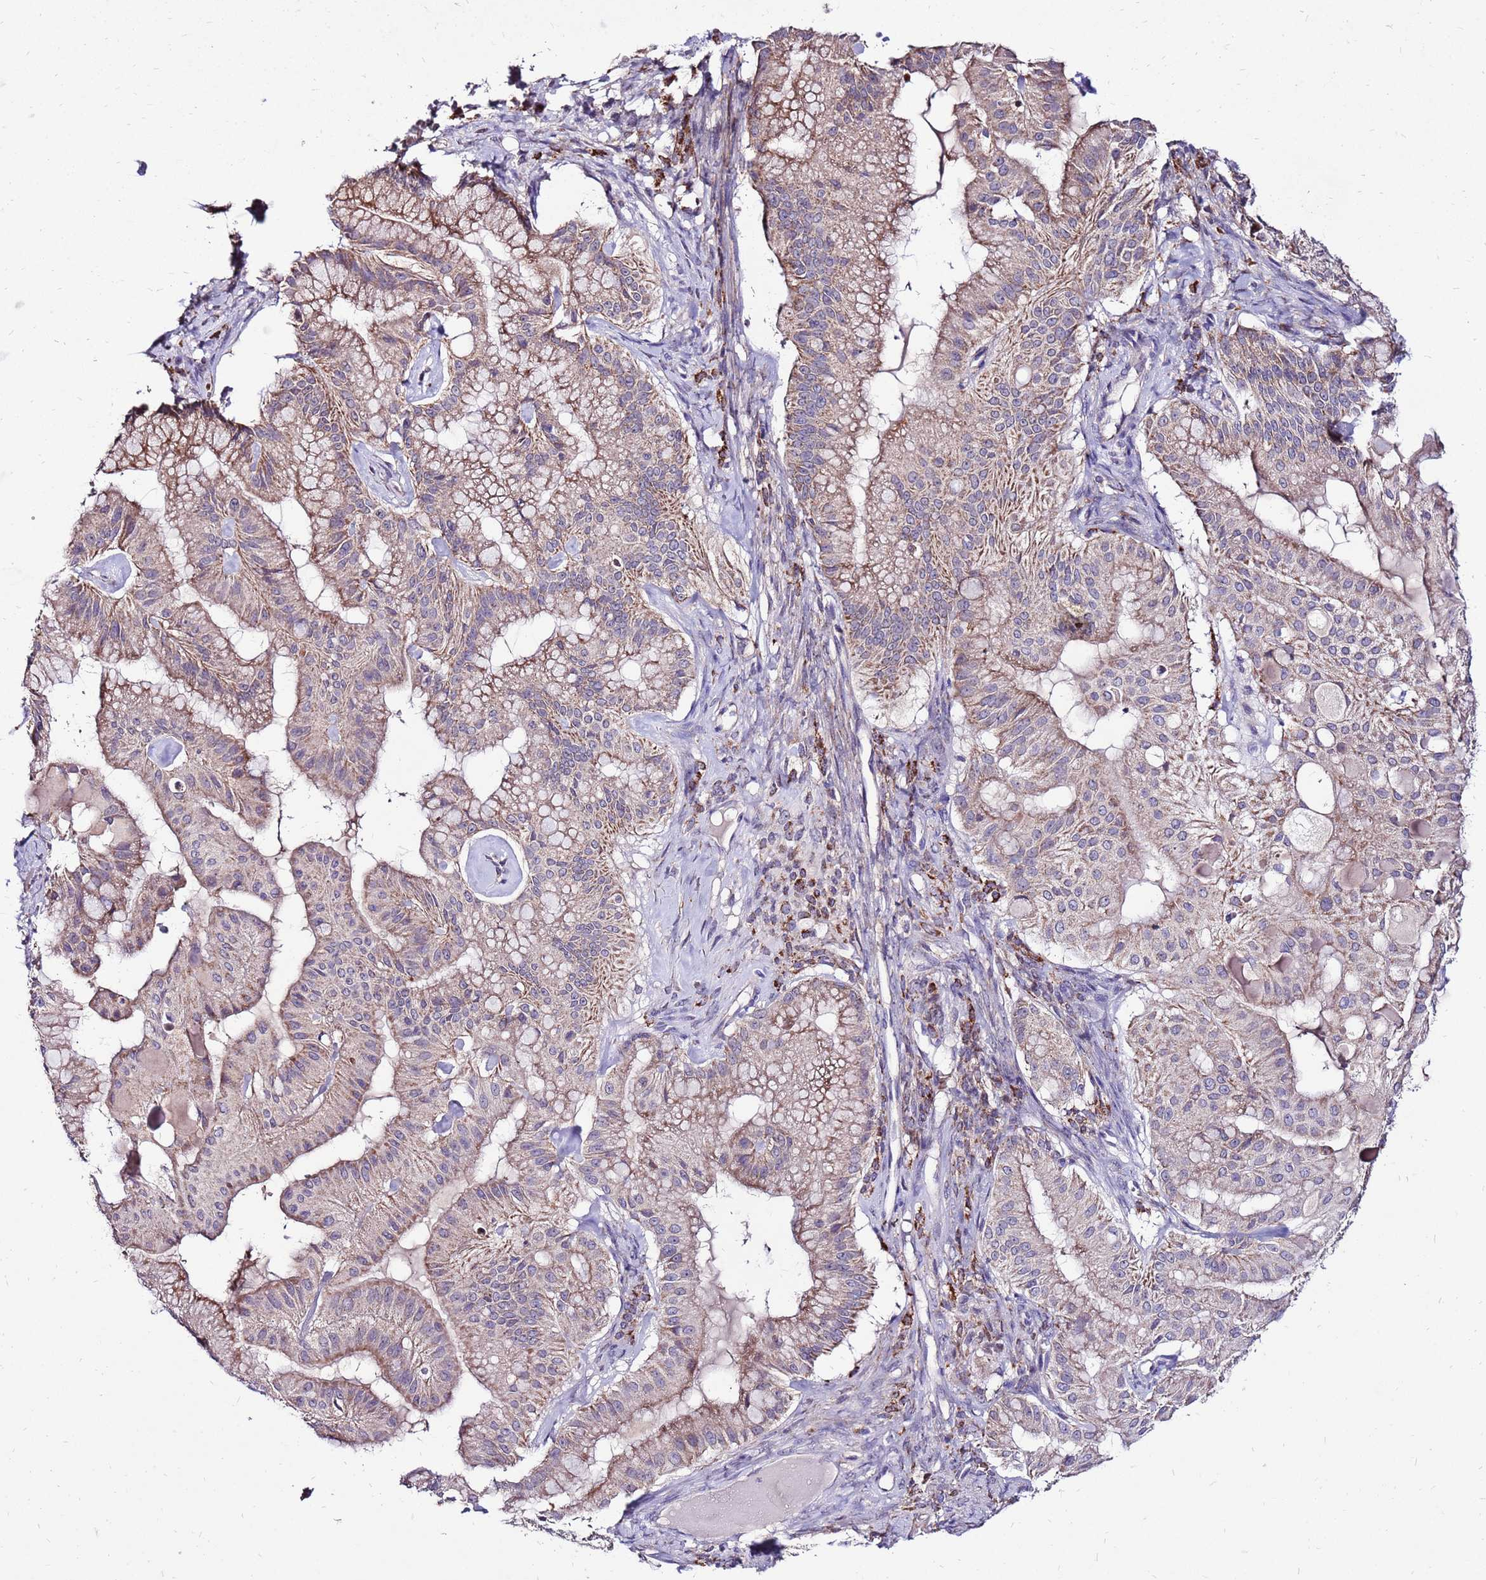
{"staining": {"intensity": "moderate", "quantity": "25%-75%", "location": "cytoplasmic/membranous"}, "tissue": "ovarian cancer", "cell_type": "Tumor cells", "image_type": "cancer", "snomed": [{"axis": "morphology", "description": "Cystadenocarcinoma, mucinous, NOS"}, {"axis": "topography", "description": "Ovary"}], "caption": "This is an image of immunohistochemistry (IHC) staining of ovarian cancer, which shows moderate expression in the cytoplasmic/membranous of tumor cells.", "gene": "SPSB3", "patient": {"sex": "female", "age": 61}}